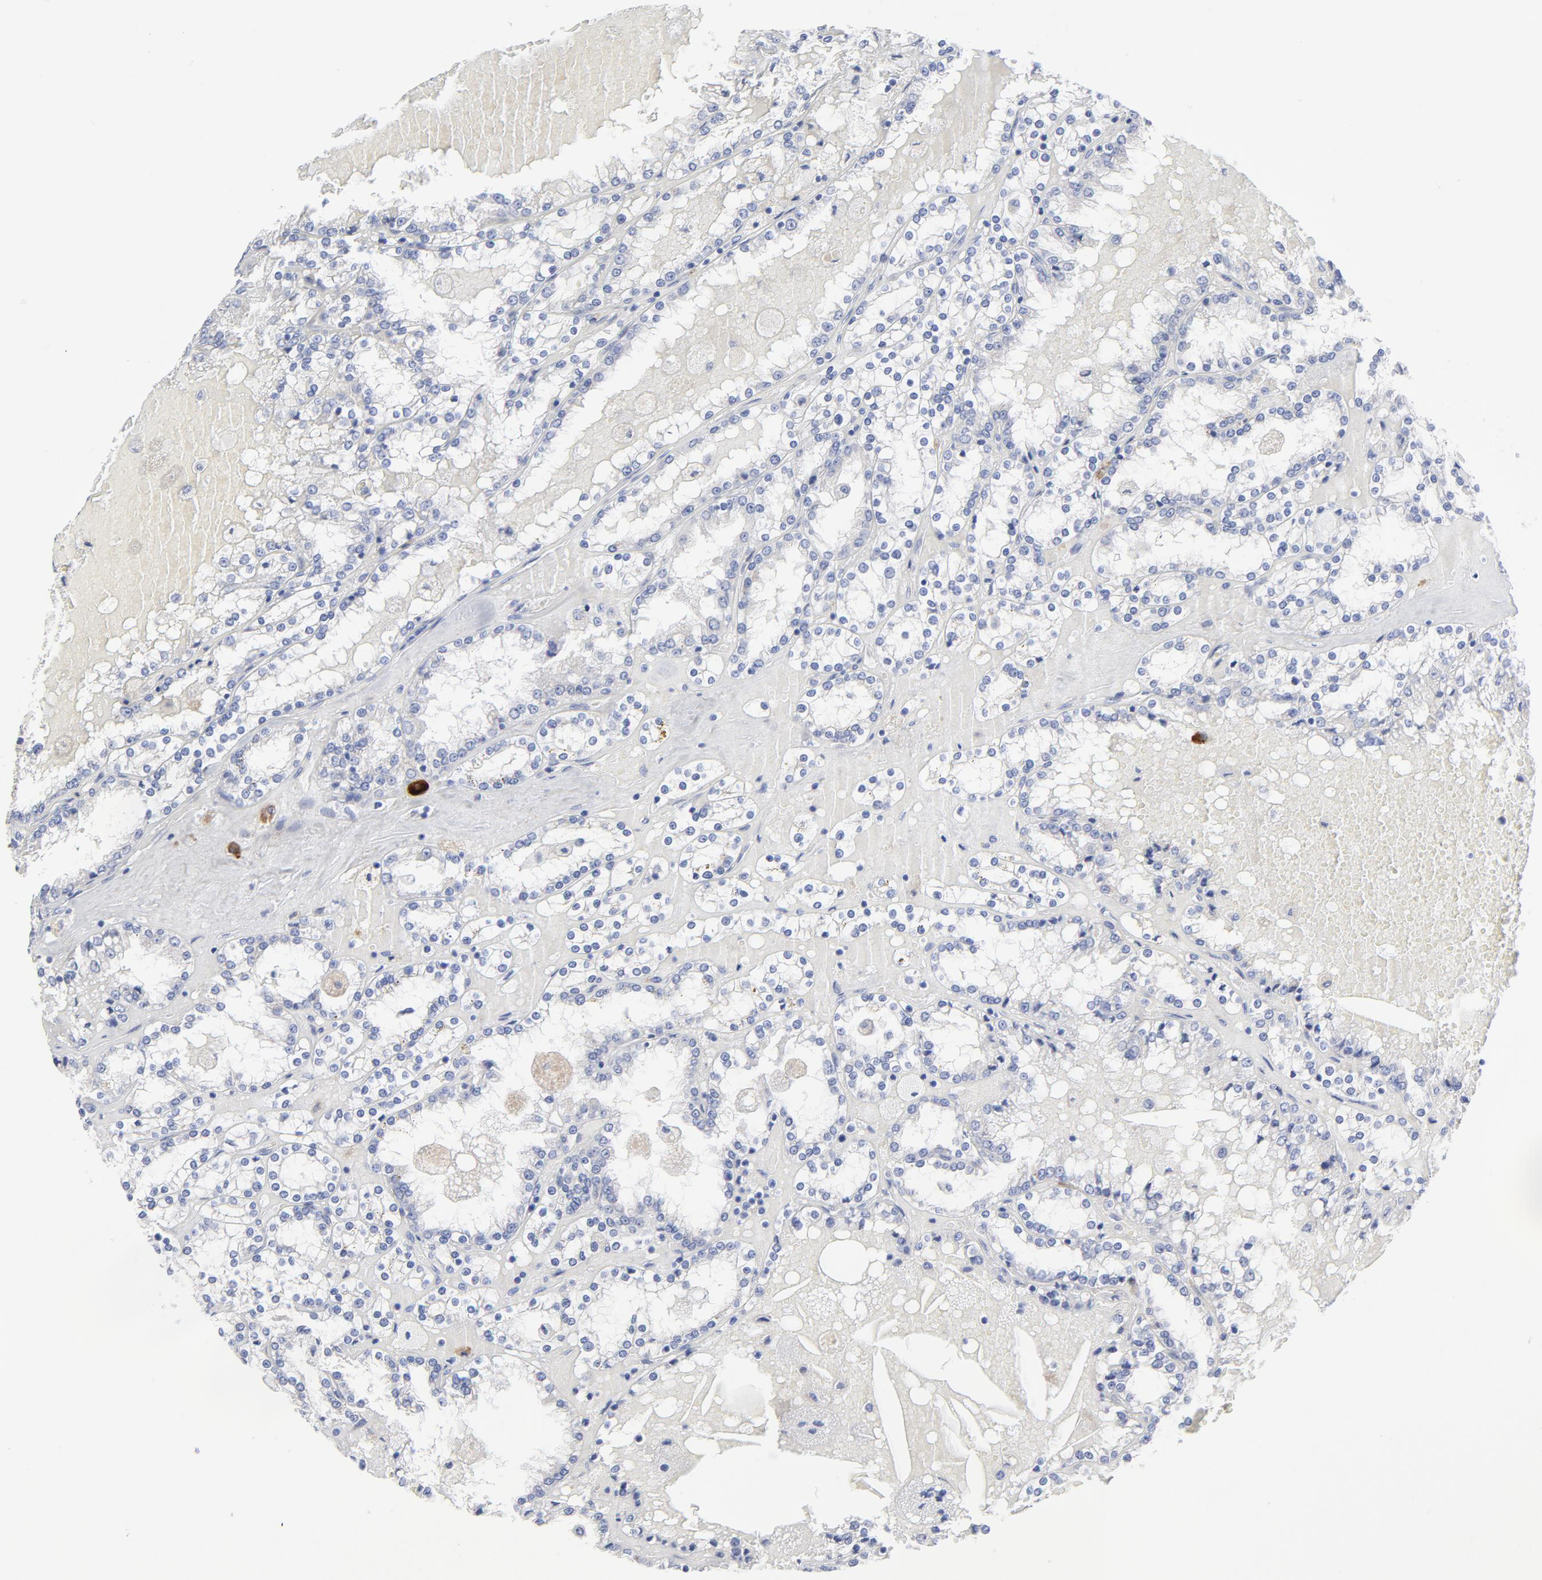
{"staining": {"intensity": "negative", "quantity": "none", "location": "none"}, "tissue": "renal cancer", "cell_type": "Tumor cells", "image_type": "cancer", "snomed": [{"axis": "morphology", "description": "Adenocarcinoma, NOS"}, {"axis": "topography", "description": "Kidney"}], "caption": "Tumor cells are negative for brown protein staining in renal cancer (adenocarcinoma).", "gene": "RAPGEF3", "patient": {"sex": "female", "age": 56}}